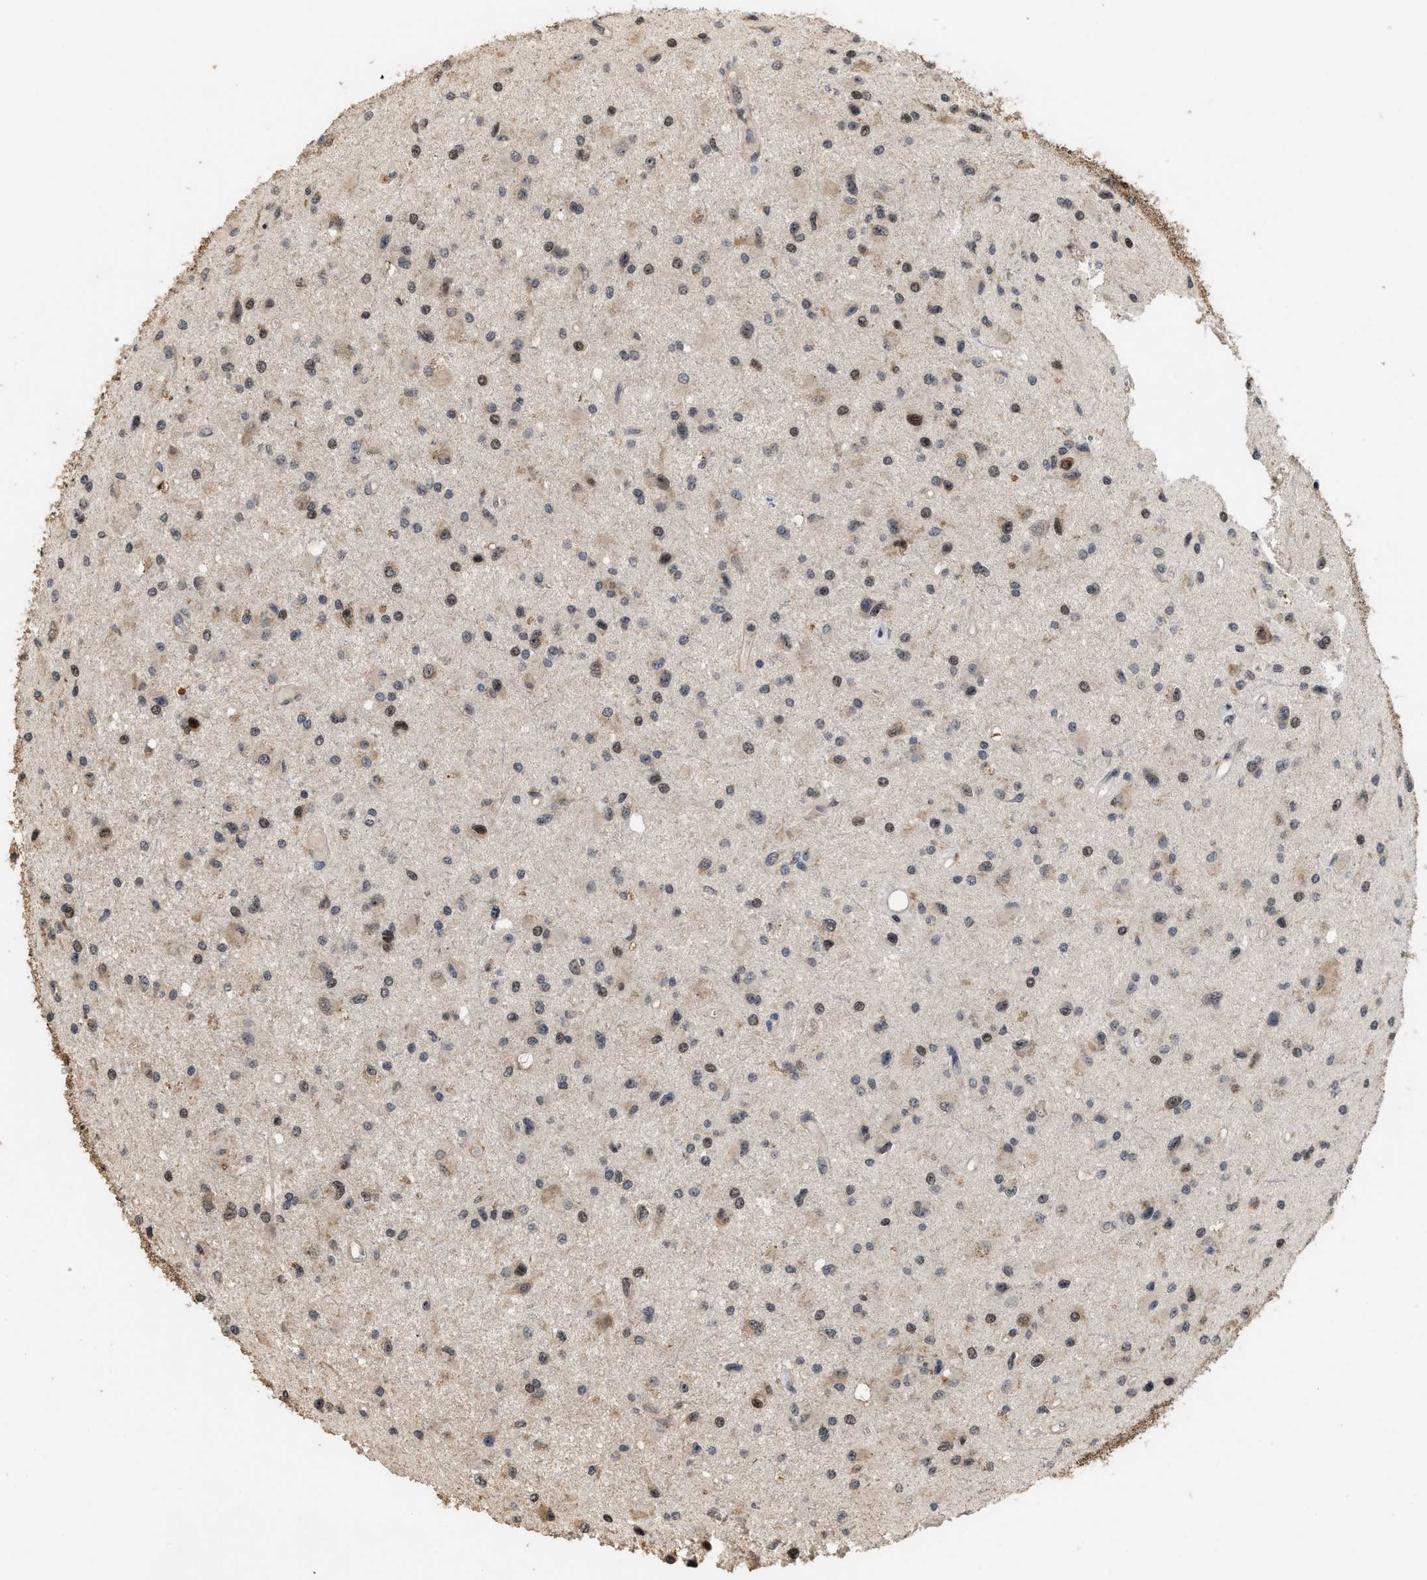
{"staining": {"intensity": "weak", "quantity": ">75%", "location": "cytoplasmic/membranous,nuclear"}, "tissue": "glioma", "cell_type": "Tumor cells", "image_type": "cancer", "snomed": [{"axis": "morphology", "description": "Glioma, malignant, Low grade"}, {"axis": "topography", "description": "Brain"}], "caption": "Protein expression analysis of human glioma reveals weak cytoplasmic/membranous and nuclear positivity in approximately >75% of tumor cells.", "gene": "ELP2", "patient": {"sex": "male", "age": 58}}